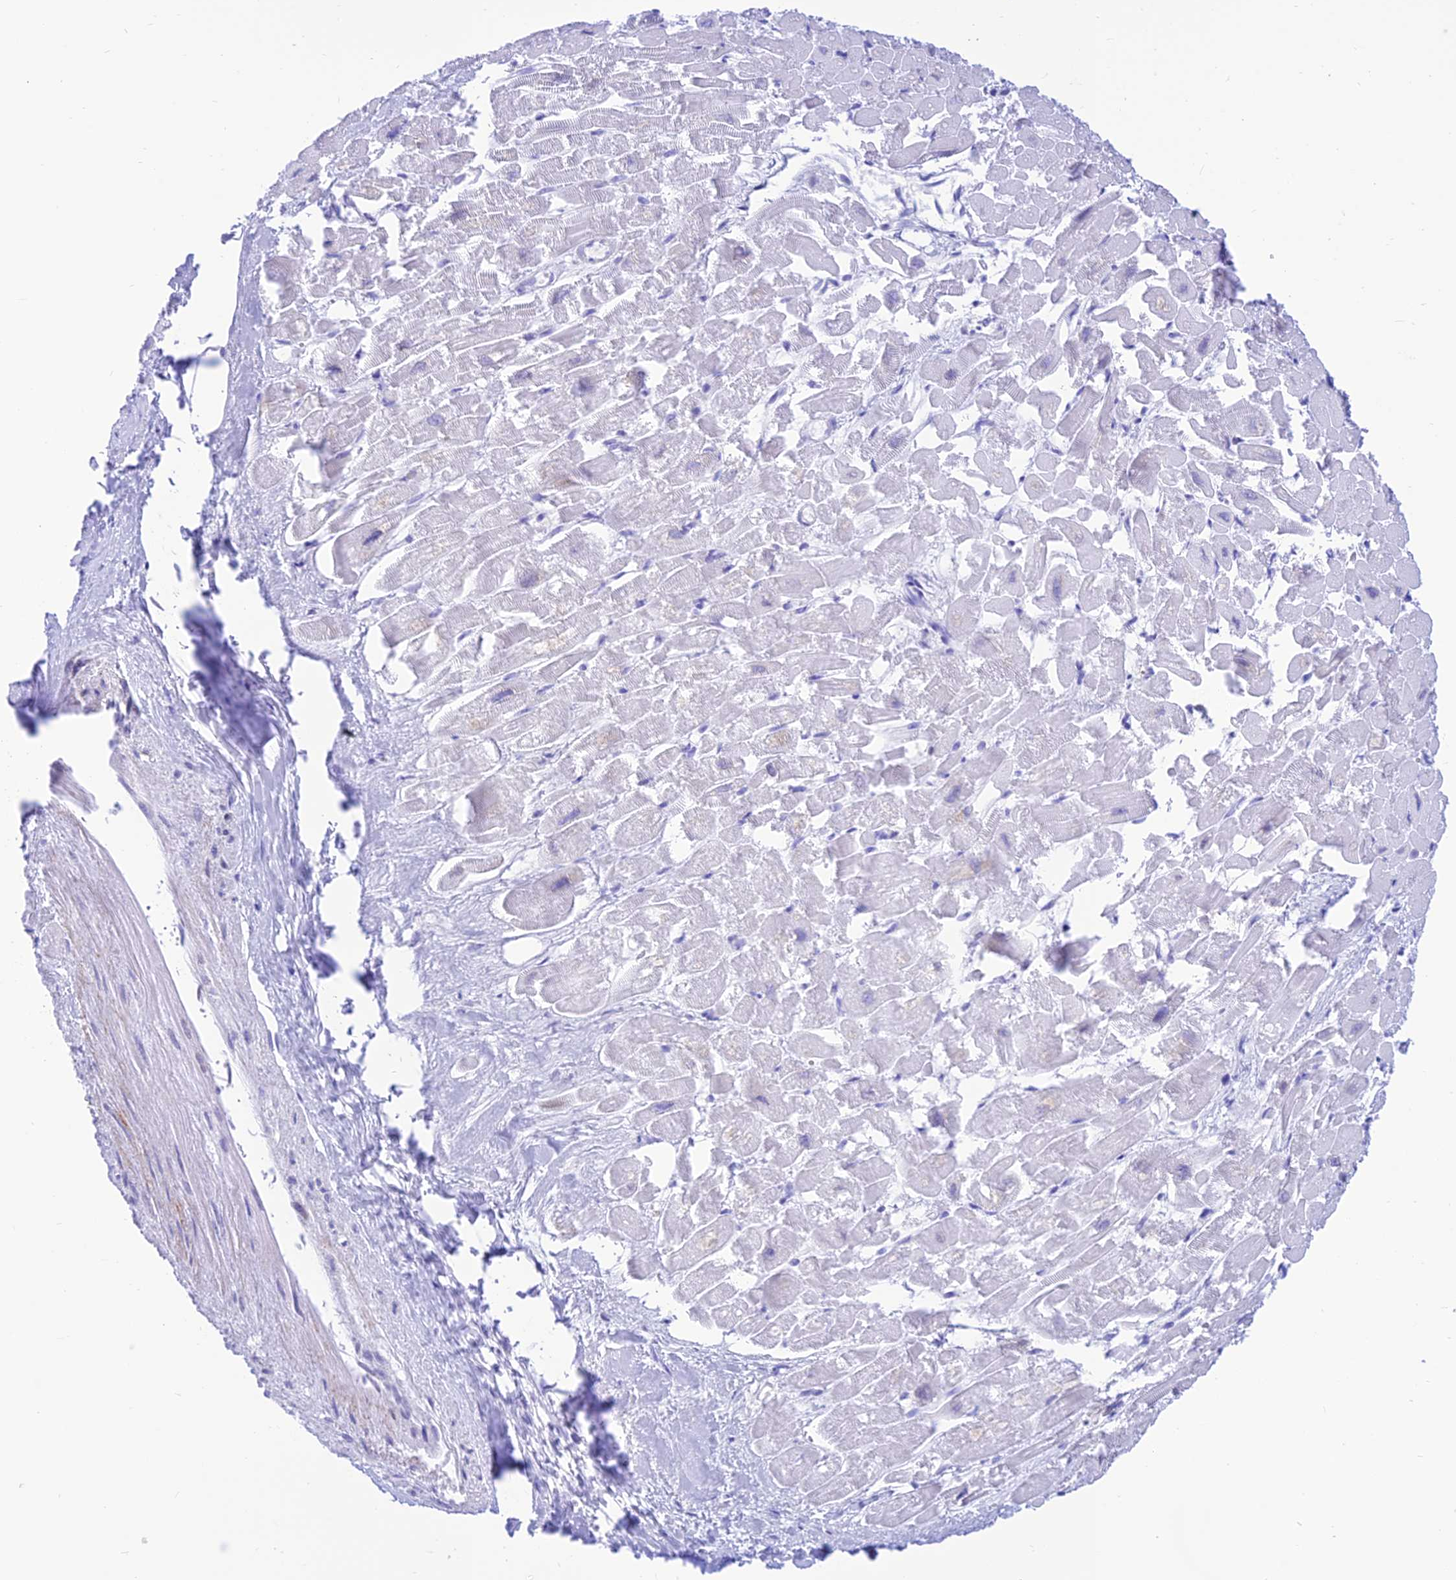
{"staining": {"intensity": "negative", "quantity": "none", "location": "none"}, "tissue": "heart muscle", "cell_type": "Cardiomyocytes", "image_type": "normal", "snomed": [{"axis": "morphology", "description": "Normal tissue, NOS"}, {"axis": "topography", "description": "Heart"}], "caption": "High power microscopy photomicrograph of an IHC histopathology image of benign heart muscle, revealing no significant staining in cardiomyocytes.", "gene": "PRNP", "patient": {"sex": "male", "age": 54}}